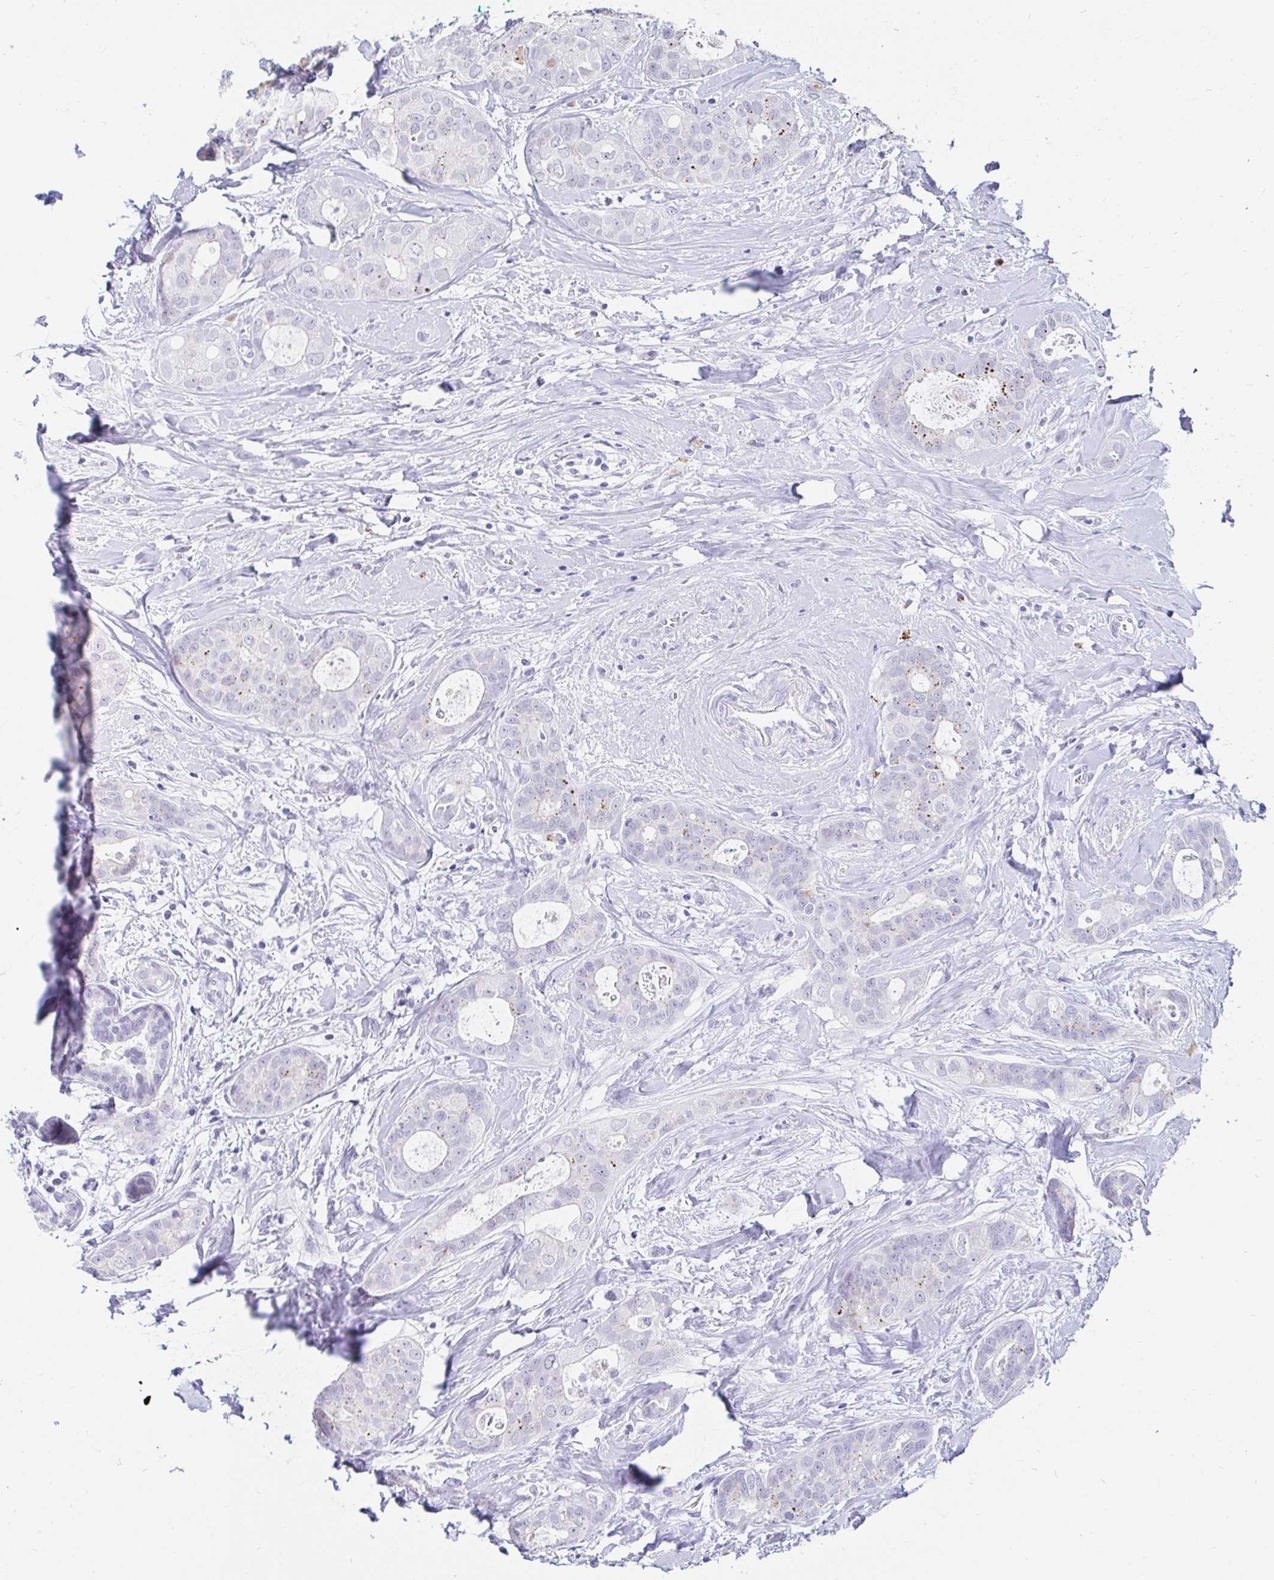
{"staining": {"intensity": "negative", "quantity": "none", "location": "none"}, "tissue": "breast cancer", "cell_type": "Tumor cells", "image_type": "cancer", "snomed": [{"axis": "morphology", "description": "Duct carcinoma"}, {"axis": "topography", "description": "Breast"}], "caption": "This image is of breast cancer stained with immunohistochemistry (IHC) to label a protein in brown with the nuclei are counter-stained blue. There is no staining in tumor cells.", "gene": "OR10K1", "patient": {"sex": "female", "age": 45}}